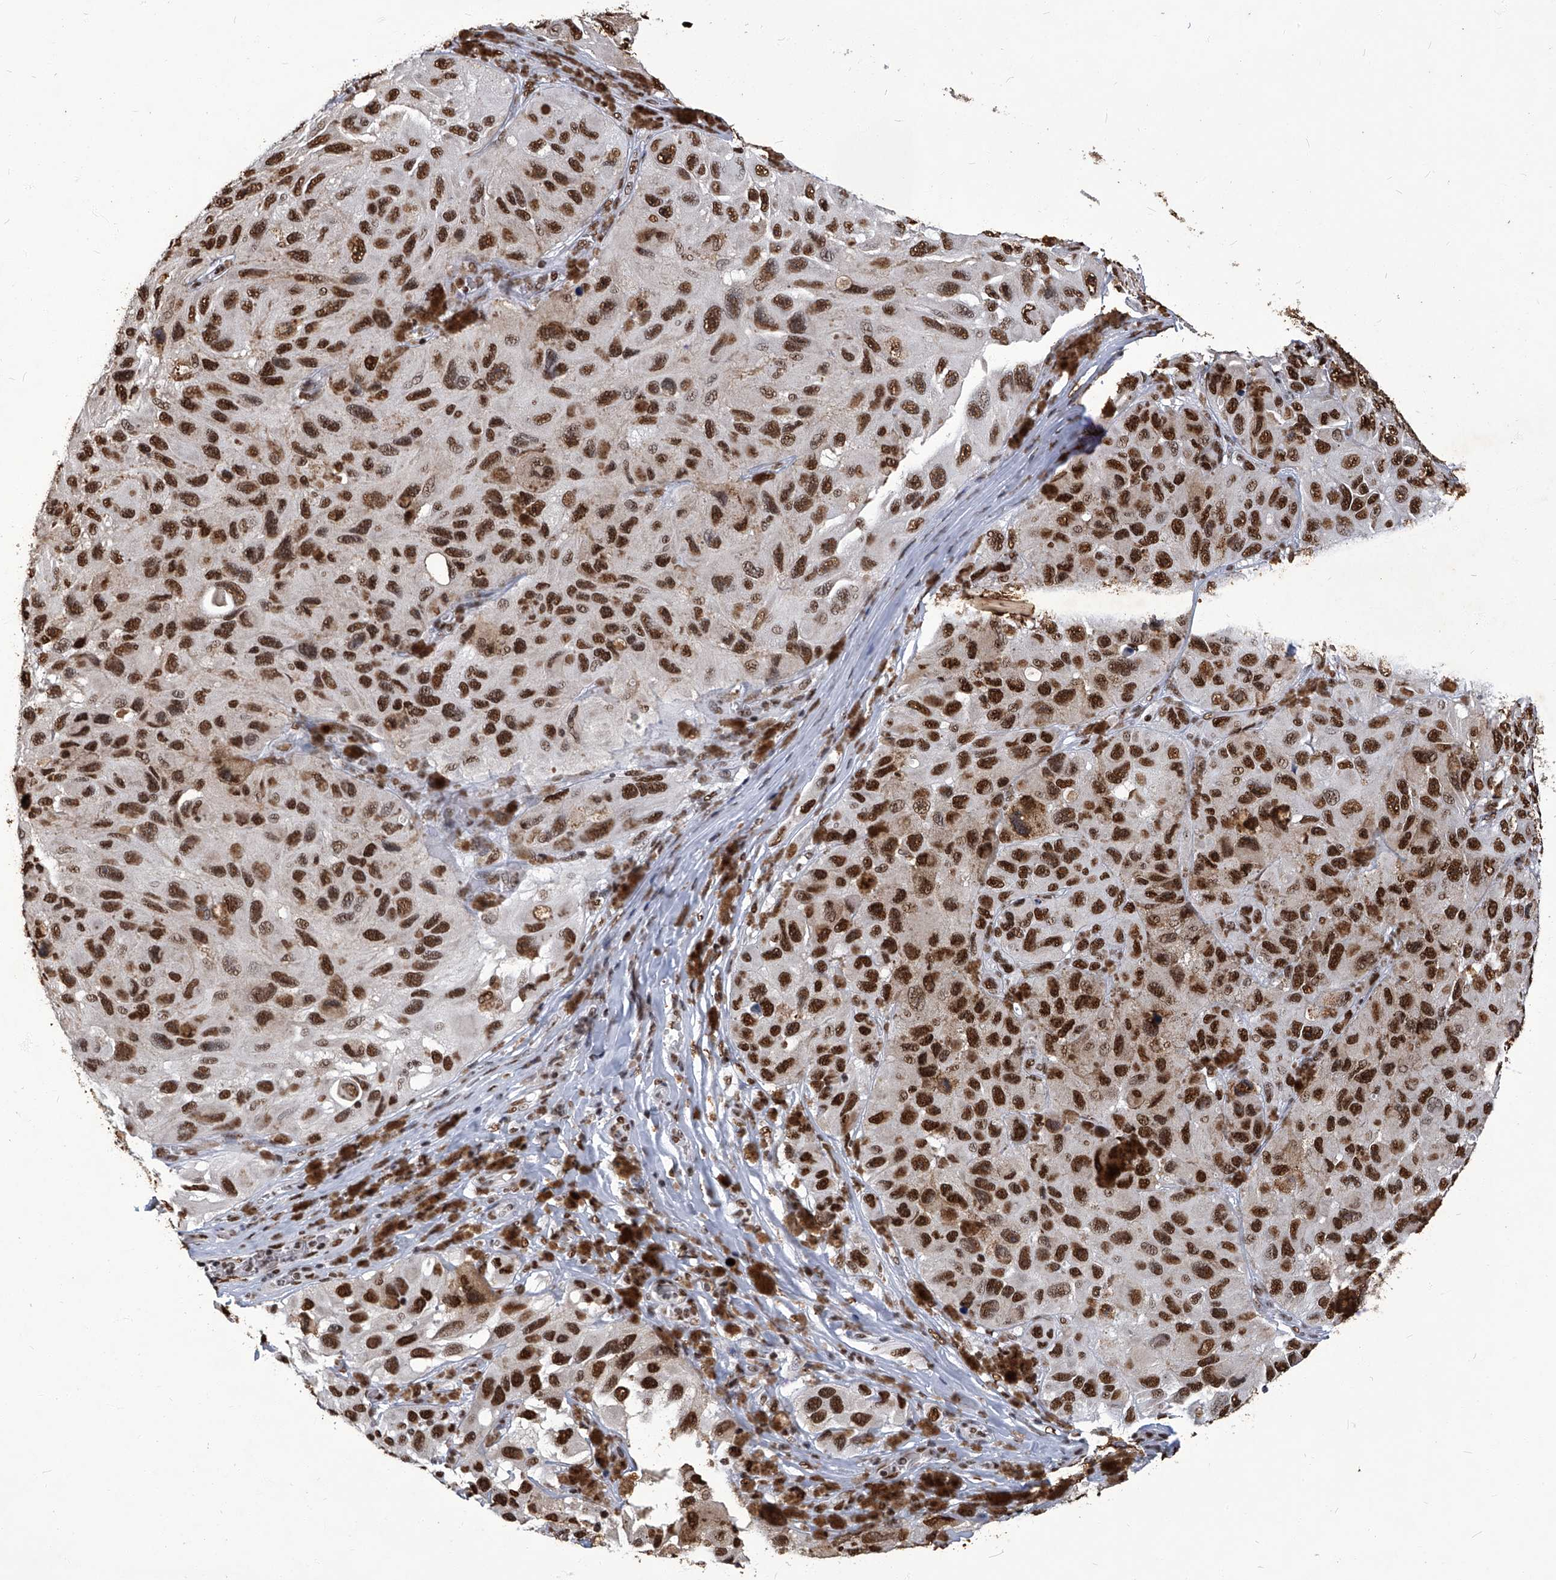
{"staining": {"intensity": "strong", "quantity": ">75%", "location": "nuclear"}, "tissue": "melanoma", "cell_type": "Tumor cells", "image_type": "cancer", "snomed": [{"axis": "morphology", "description": "Malignant melanoma, NOS"}, {"axis": "topography", "description": "Skin"}], "caption": "An image showing strong nuclear staining in approximately >75% of tumor cells in malignant melanoma, as visualized by brown immunohistochemical staining.", "gene": "HBP1", "patient": {"sex": "female", "age": 73}}